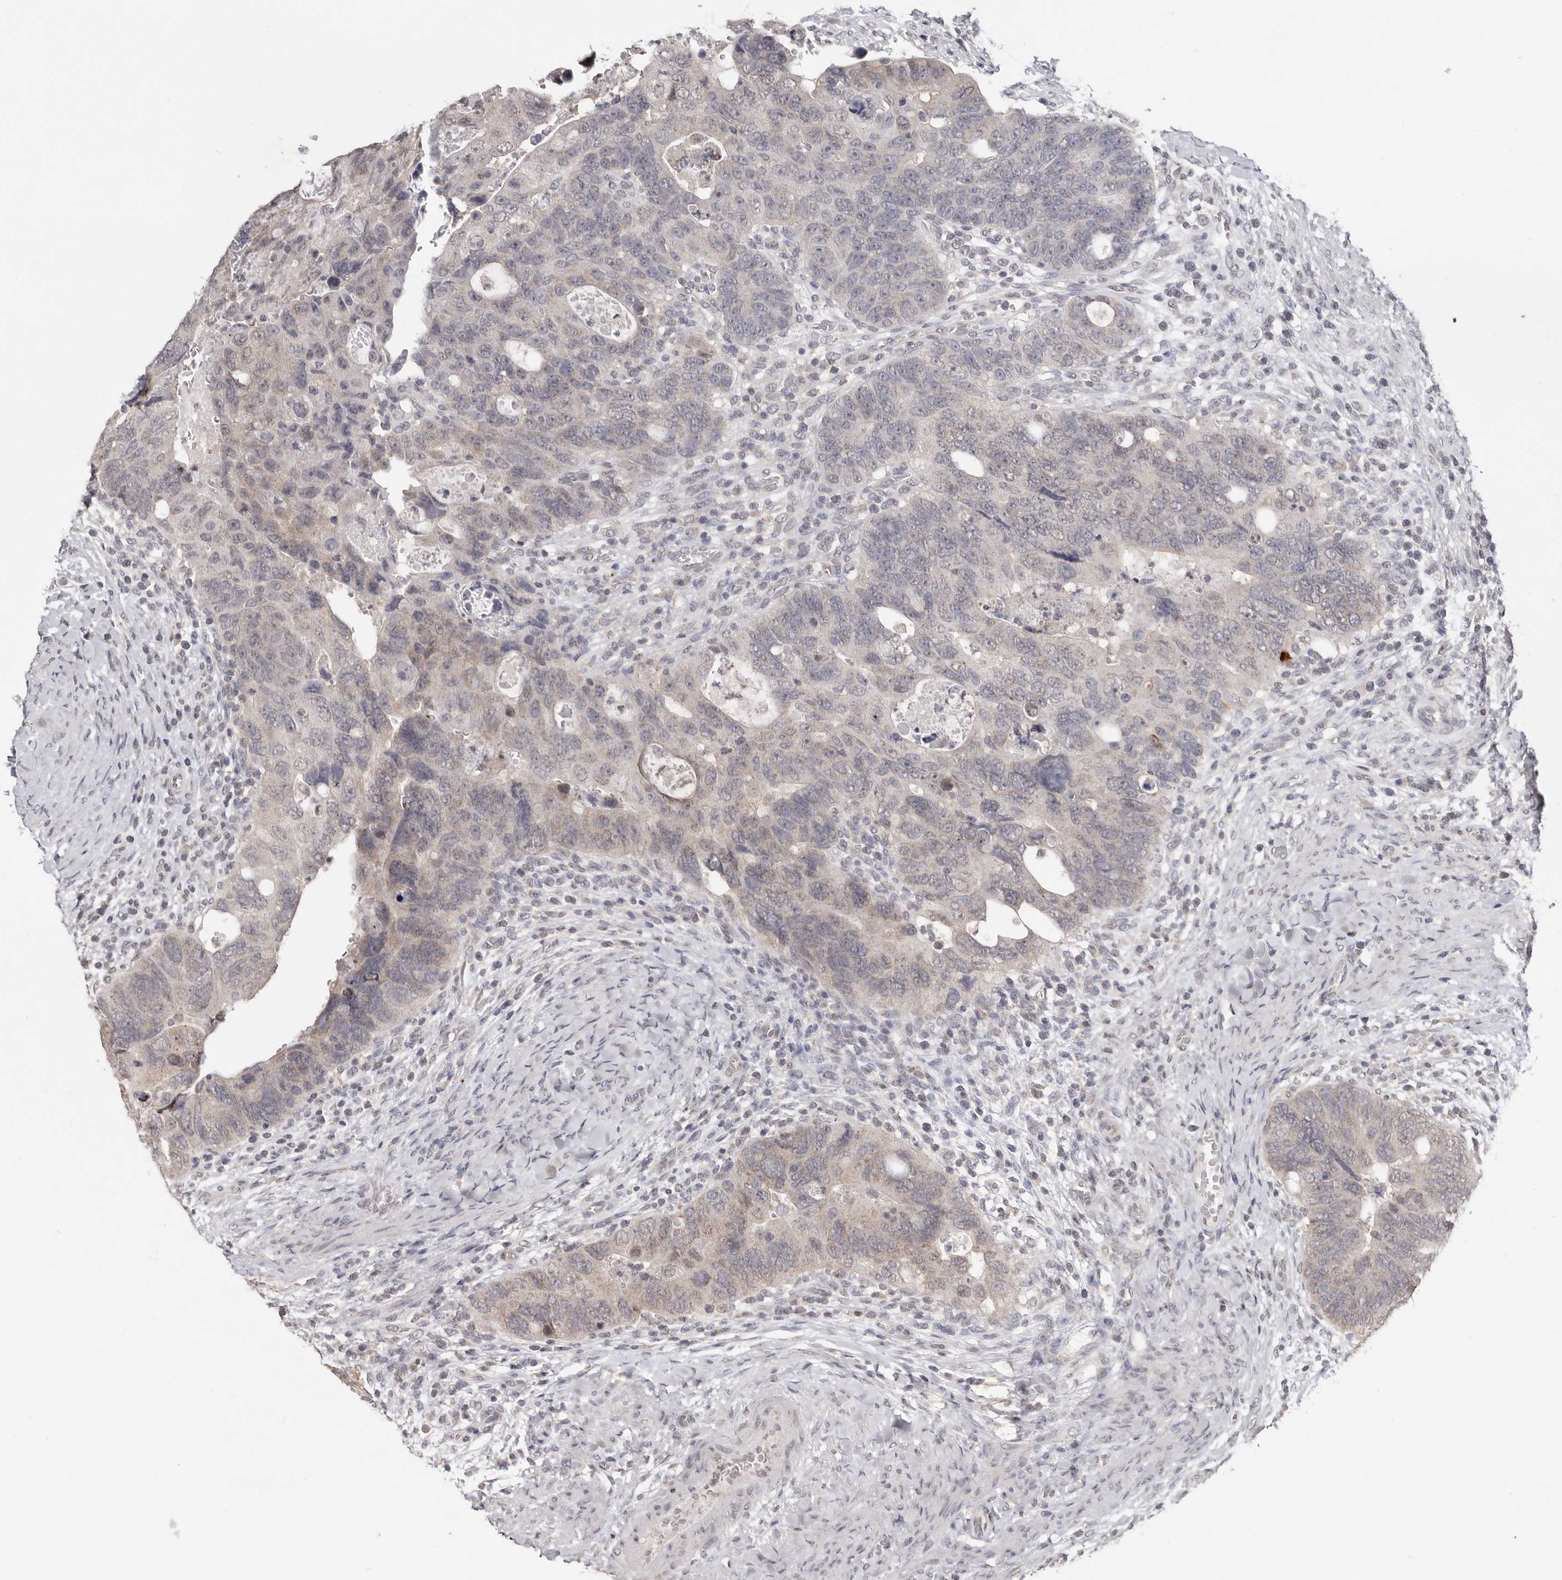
{"staining": {"intensity": "weak", "quantity": "25%-75%", "location": "cytoplasmic/membranous"}, "tissue": "colorectal cancer", "cell_type": "Tumor cells", "image_type": "cancer", "snomed": [{"axis": "morphology", "description": "Adenocarcinoma, NOS"}, {"axis": "topography", "description": "Rectum"}], "caption": "Weak cytoplasmic/membranous protein expression is identified in about 25%-75% of tumor cells in colorectal cancer.", "gene": "LINGO2", "patient": {"sex": "male", "age": 59}}